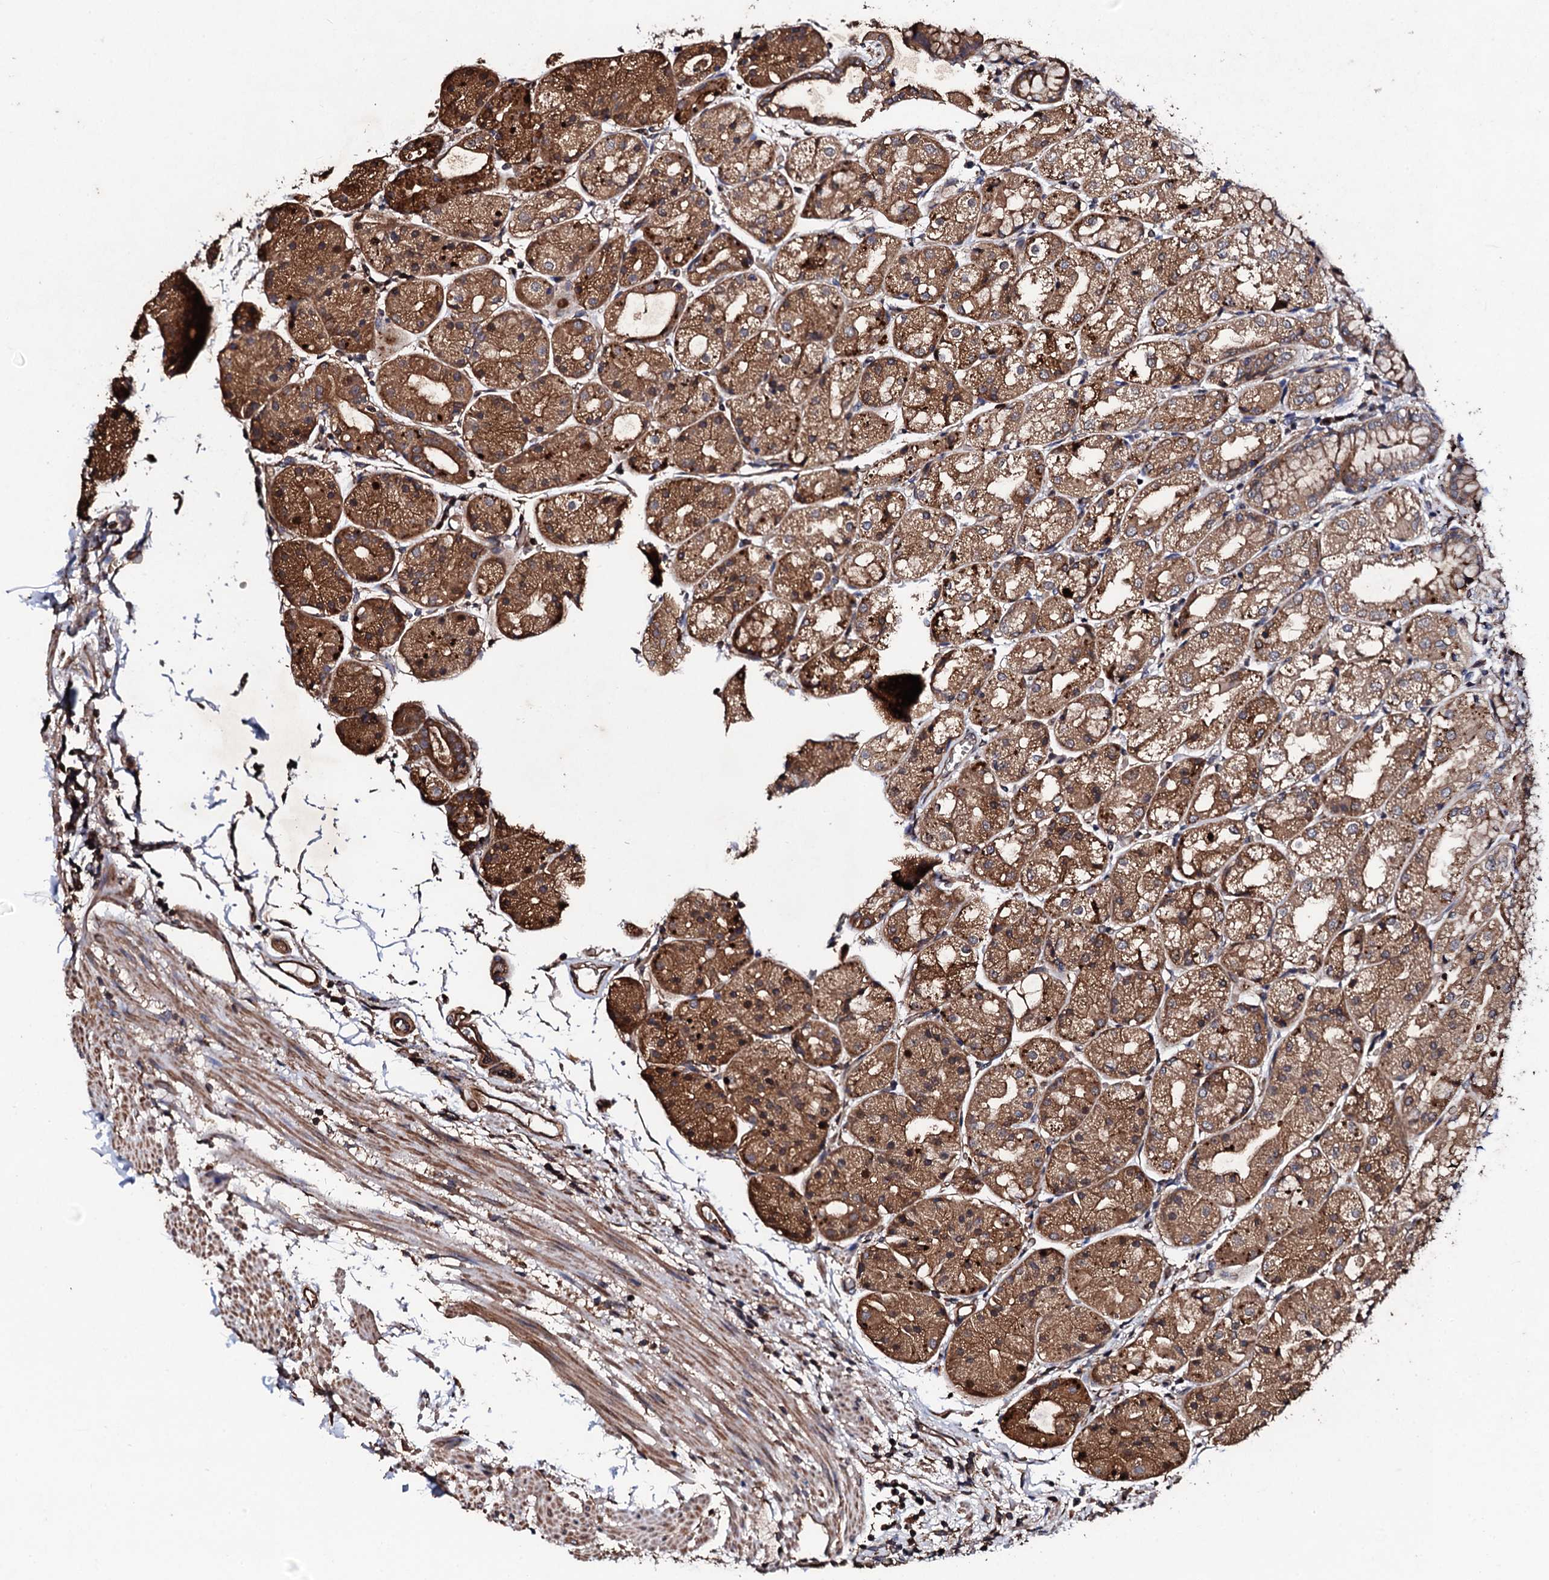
{"staining": {"intensity": "strong", "quantity": ">75%", "location": "cytoplasmic/membranous,nuclear"}, "tissue": "stomach", "cell_type": "Glandular cells", "image_type": "normal", "snomed": [{"axis": "morphology", "description": "Normal tissue, NOS"}, {"axis": "topography", "description": "Stomach, upper"}], "caption": "This photomicrograph shows IHC staining of normal human stomach, with high strong cytoplasmic/membranous,nuclear positivity in approximately >75% of glandular cells.", "gene": "CKAP5", "patient": {"sex": "male", "age": 72}}